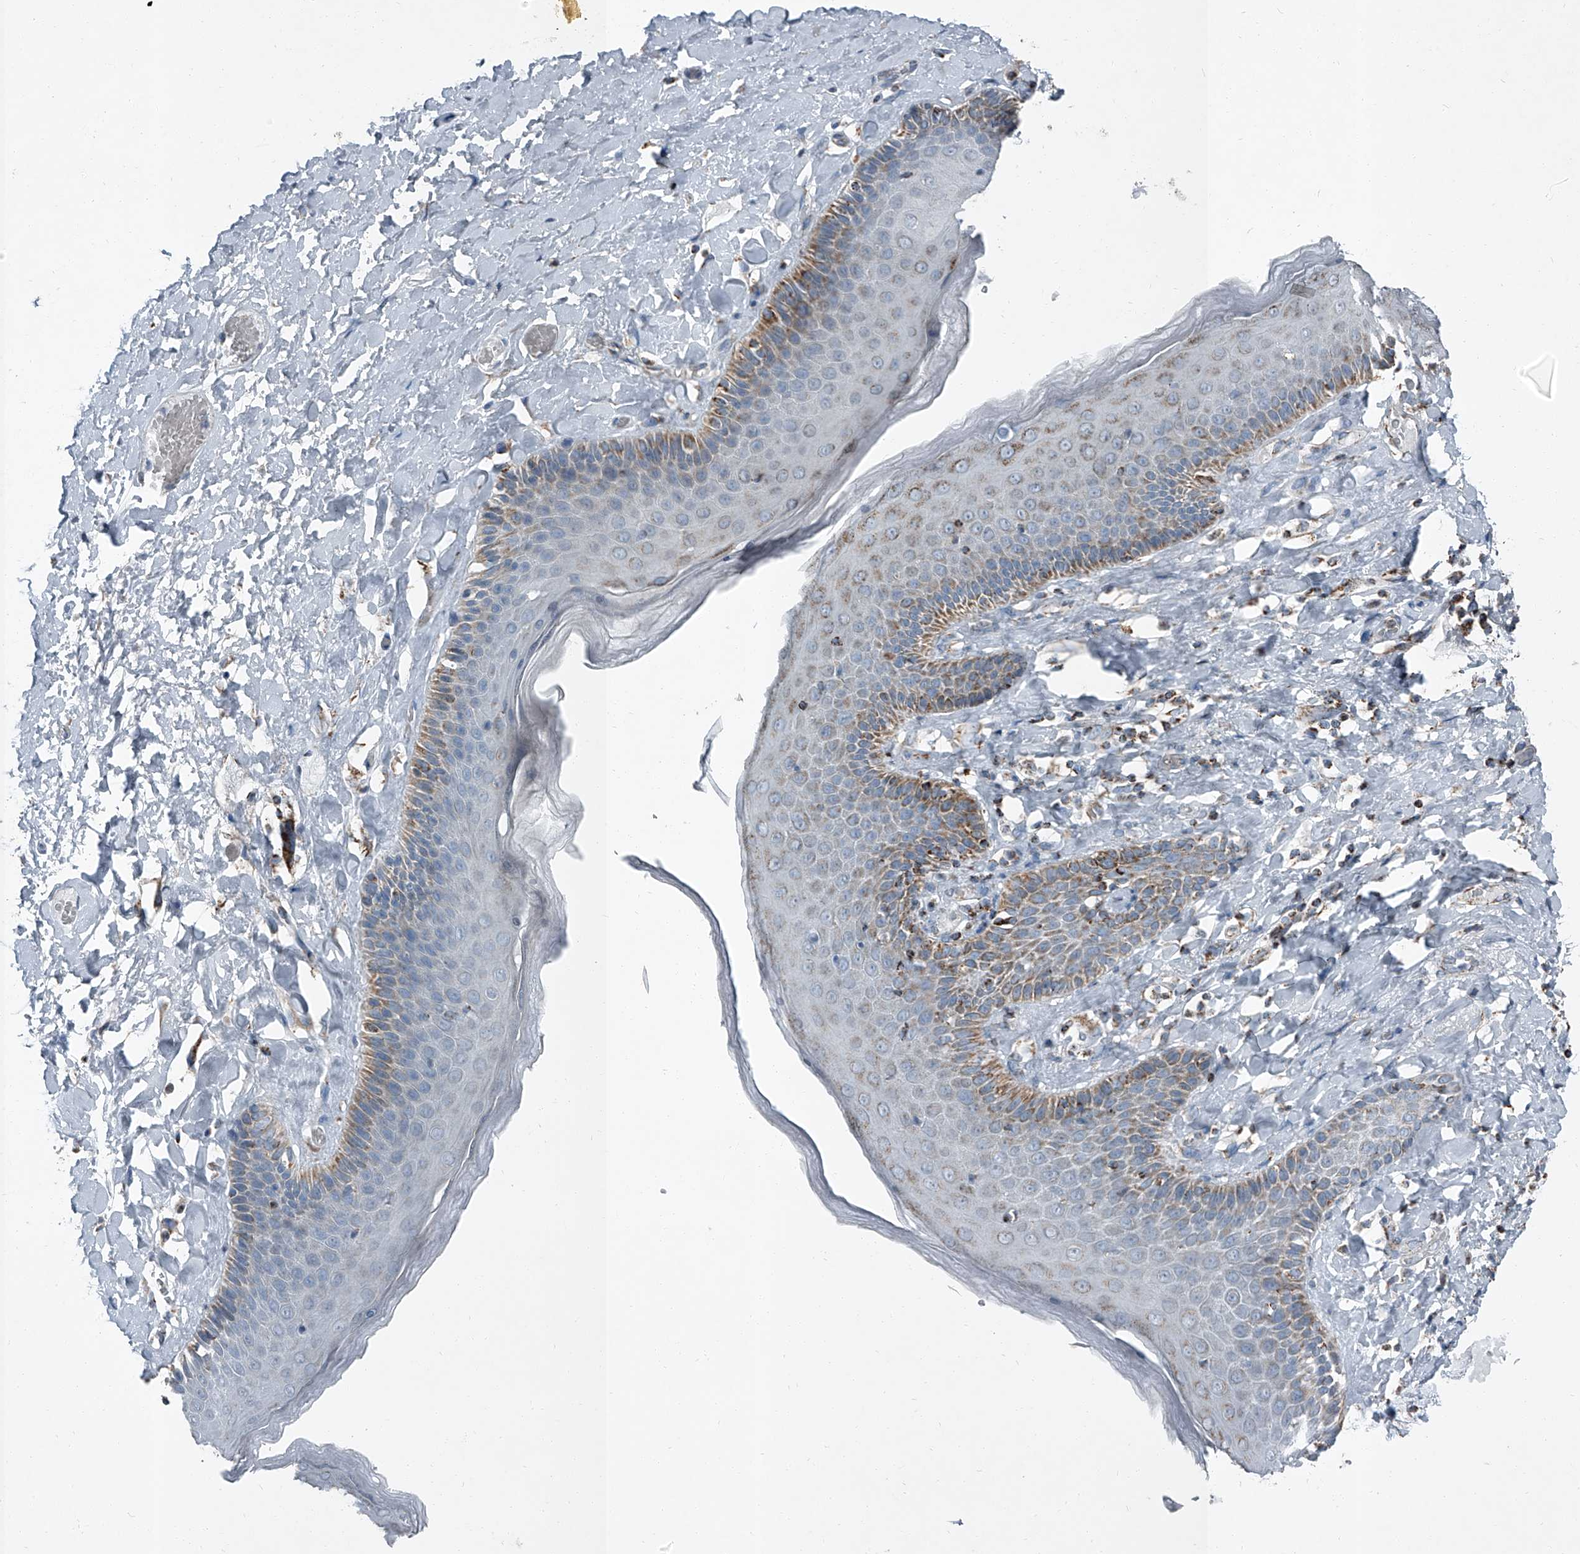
{"staining": {"intensity": "moderate", "quantity": ">75%", "location": "cytoplasmic/membranous"}, "tissue": "skin", "cell_type": "Epidermal cells", "image_type": "normal", "snomed": [{"axis": "morphology", "description": "Normal tissue, NOS"}, {"axis": "topography", "description": "Anal"}], "caption": "A medium amount of moderate cytoplasmic/membranous positivity is present in approximately >75% of epidermal cells in unremarkable skin.", "gene": "CHRNA7", "patient": {"sex": "male", "age": 69}}